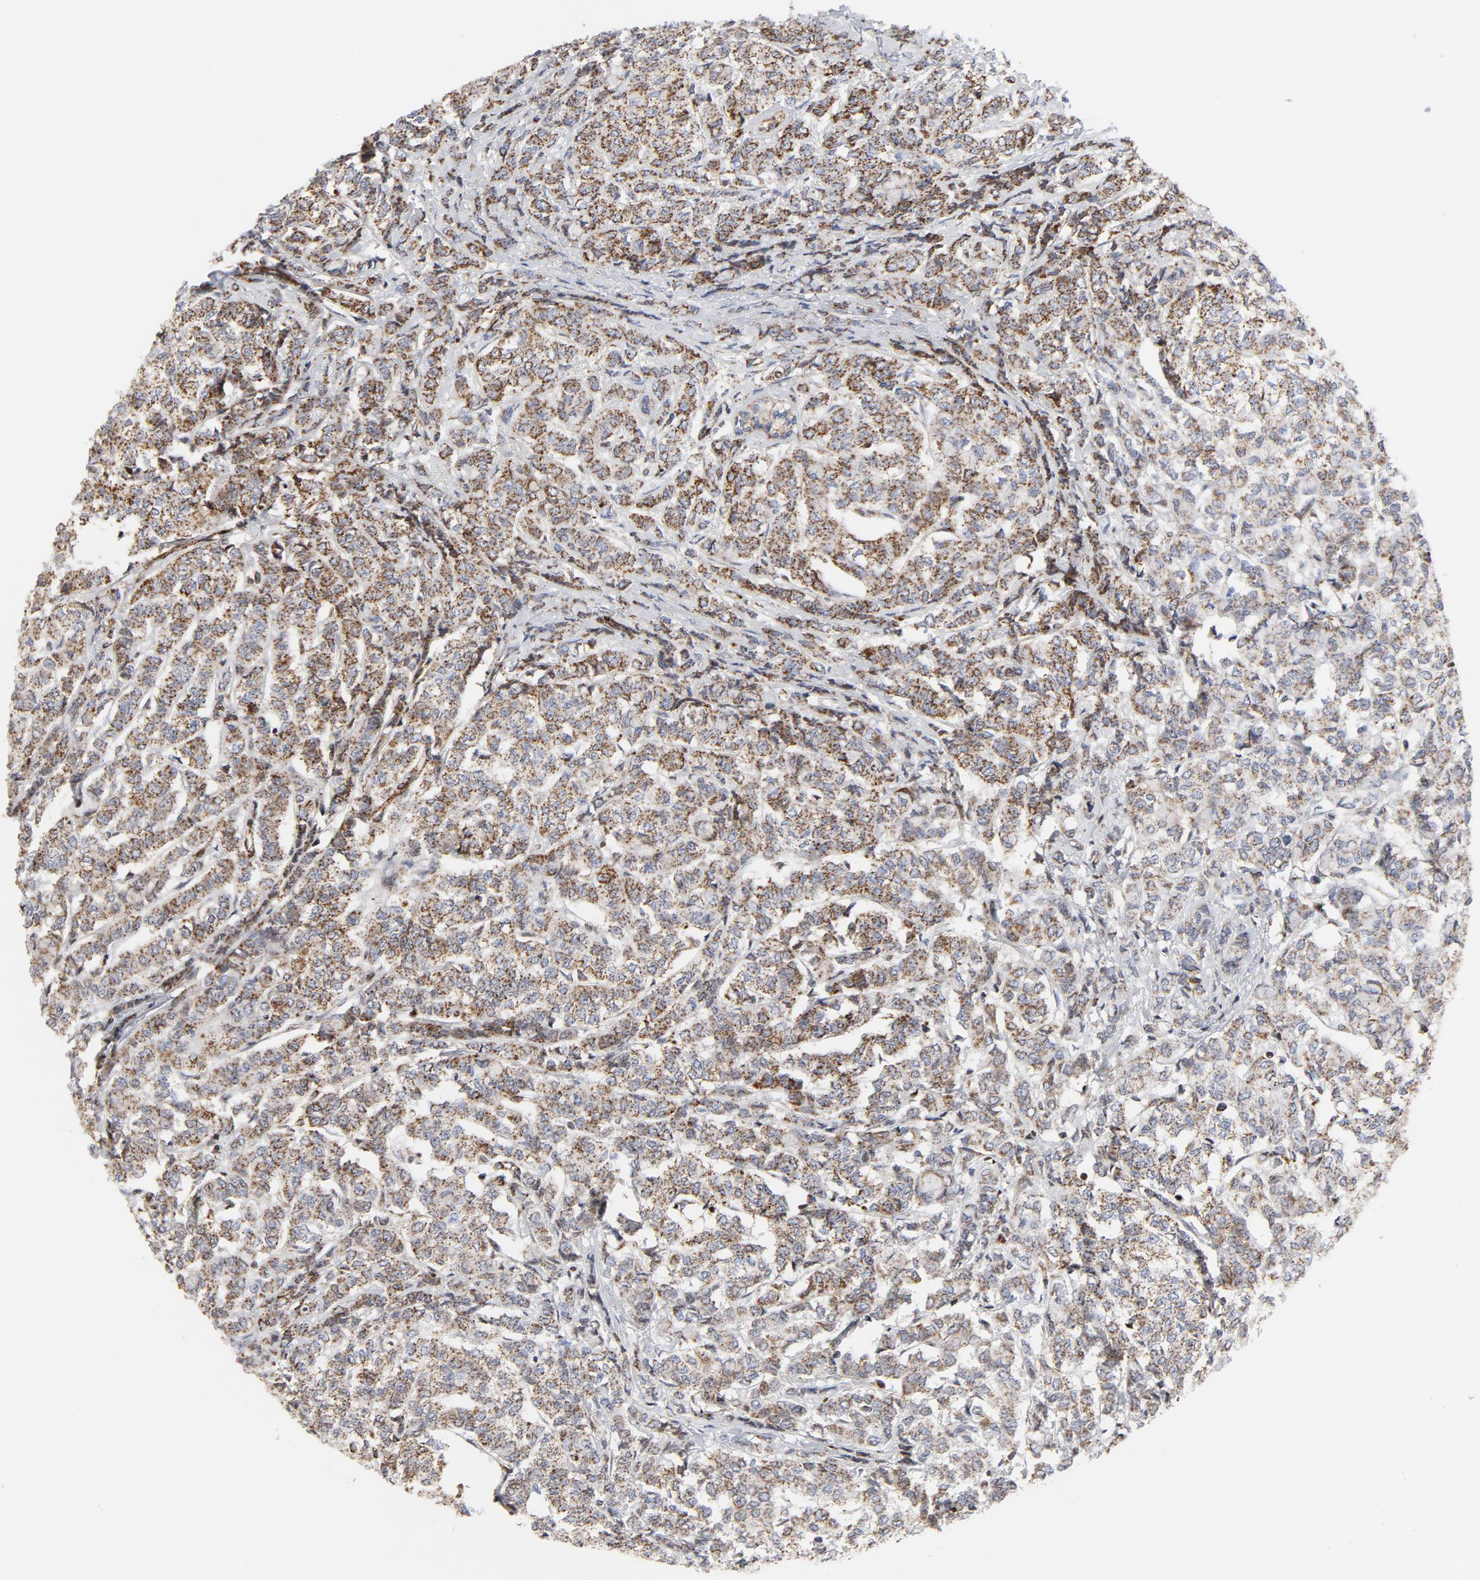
{"staining": {"intensity": "moderate", "quantity": ">75%", "location": "cytoplasmic/membranous"}, "tissue": "breast cancer", "cell_type": "Tumor cells", "image_type": "cancer", "snomed": [{"axis": "morphology", "description": "Lobular carcinoma"}, {"axis": "topography", "description": "Breast"}], "caption": "This photomicrograph exhibits IHC staining of human breast cancer (lobular carcinoma), with medium moderate cytoplasmic/membranous staining in approximately >75% of tumor cells.", "gene": "CYCS", "patient": {"sex": "female", "age": 60}}